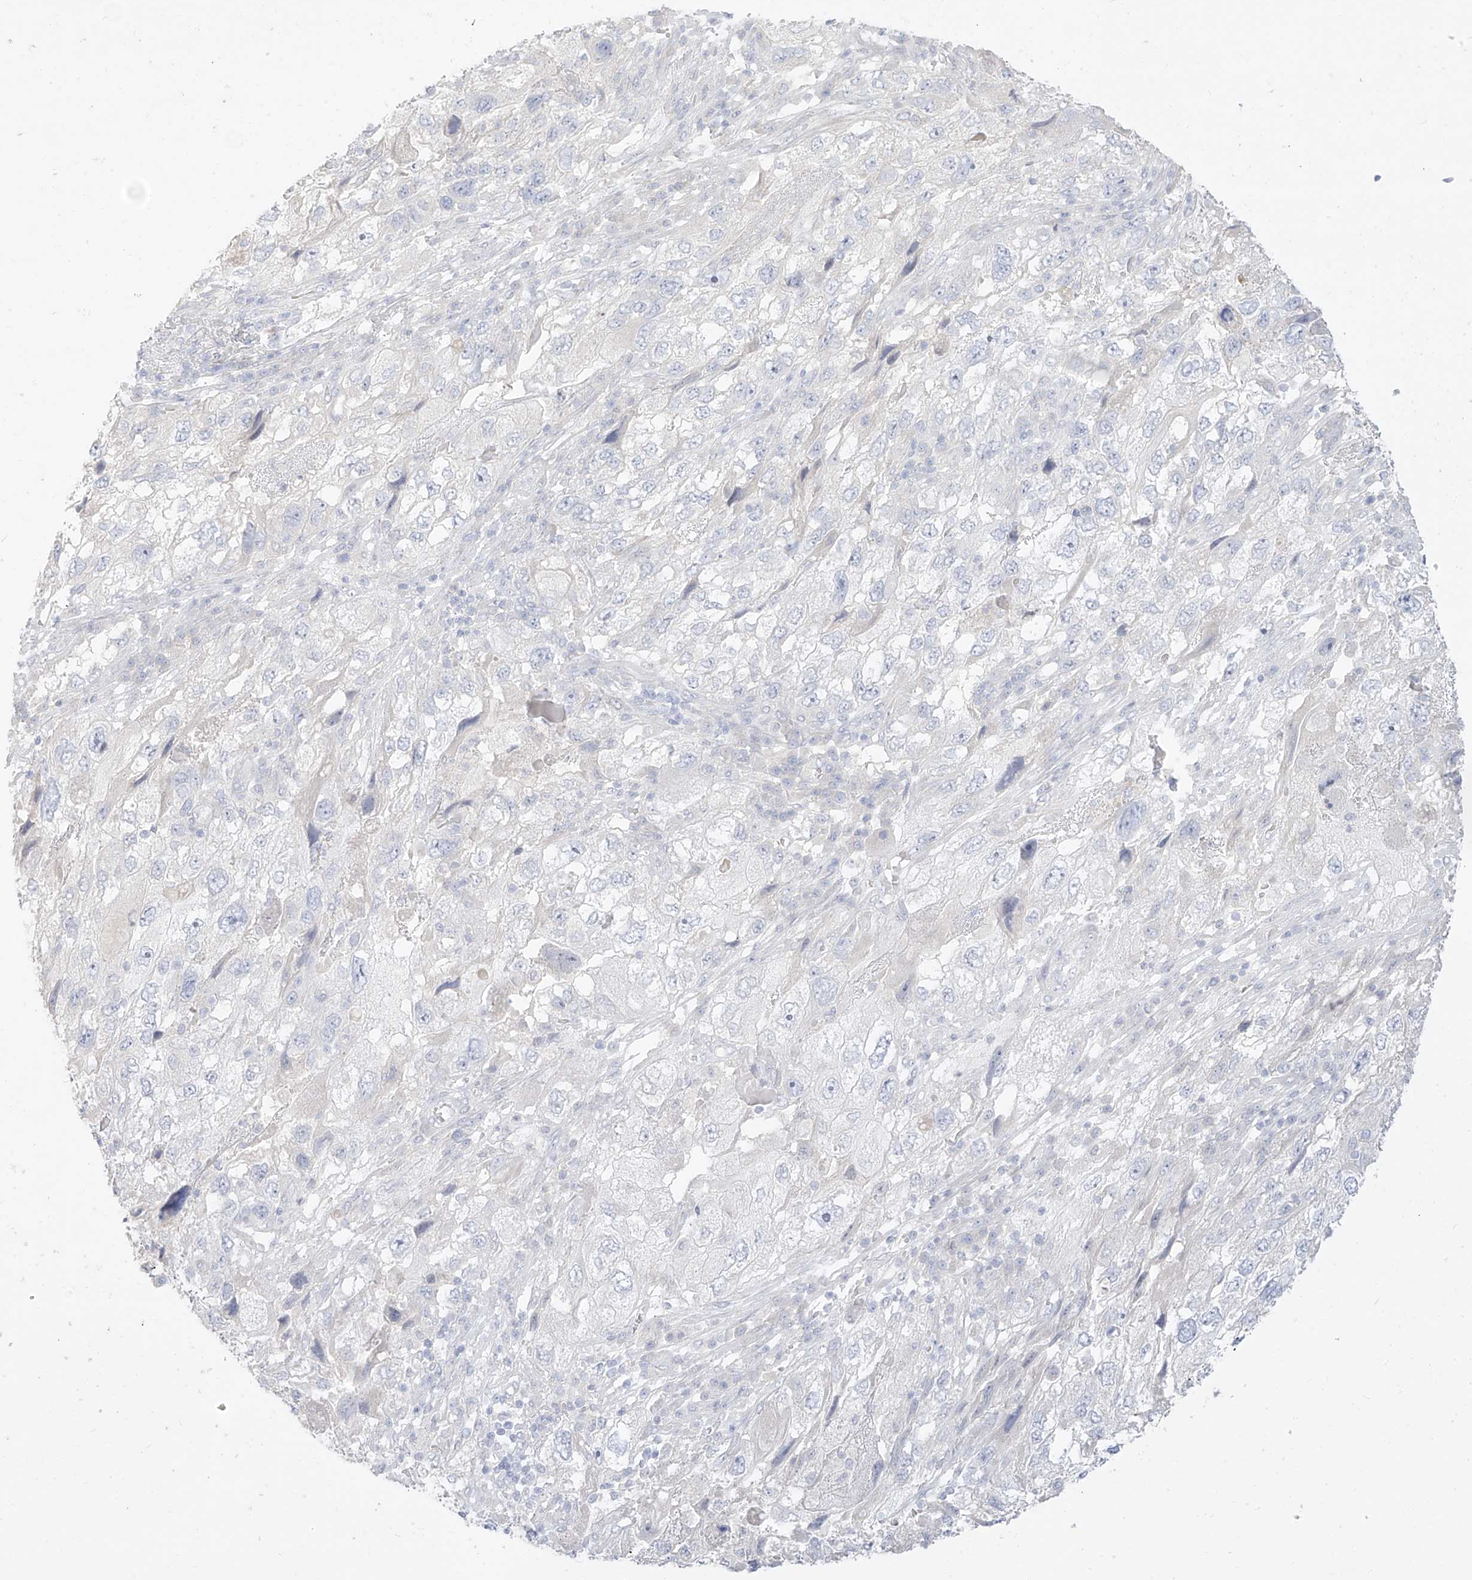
{"staining": {"intensity": "negative", "quantity": "none", "location": "none"}, "tissue": "endometrial cancer", "cell_type": "Tumor cells", "image_type": "cancer", "snomed": [{"axis": "morphology", "description": "Adenocarcinoma, NOS"}, {"axis": "topography", "description": "Endometrium"}], "caption": "This is an immunohistochemistry (IHC) micrograph of endometrial adenocarcinoma. There is no positivity in tumor cells.", "gene": "ARHGEF40", "patient": {"sex": "female", "age": 49}}